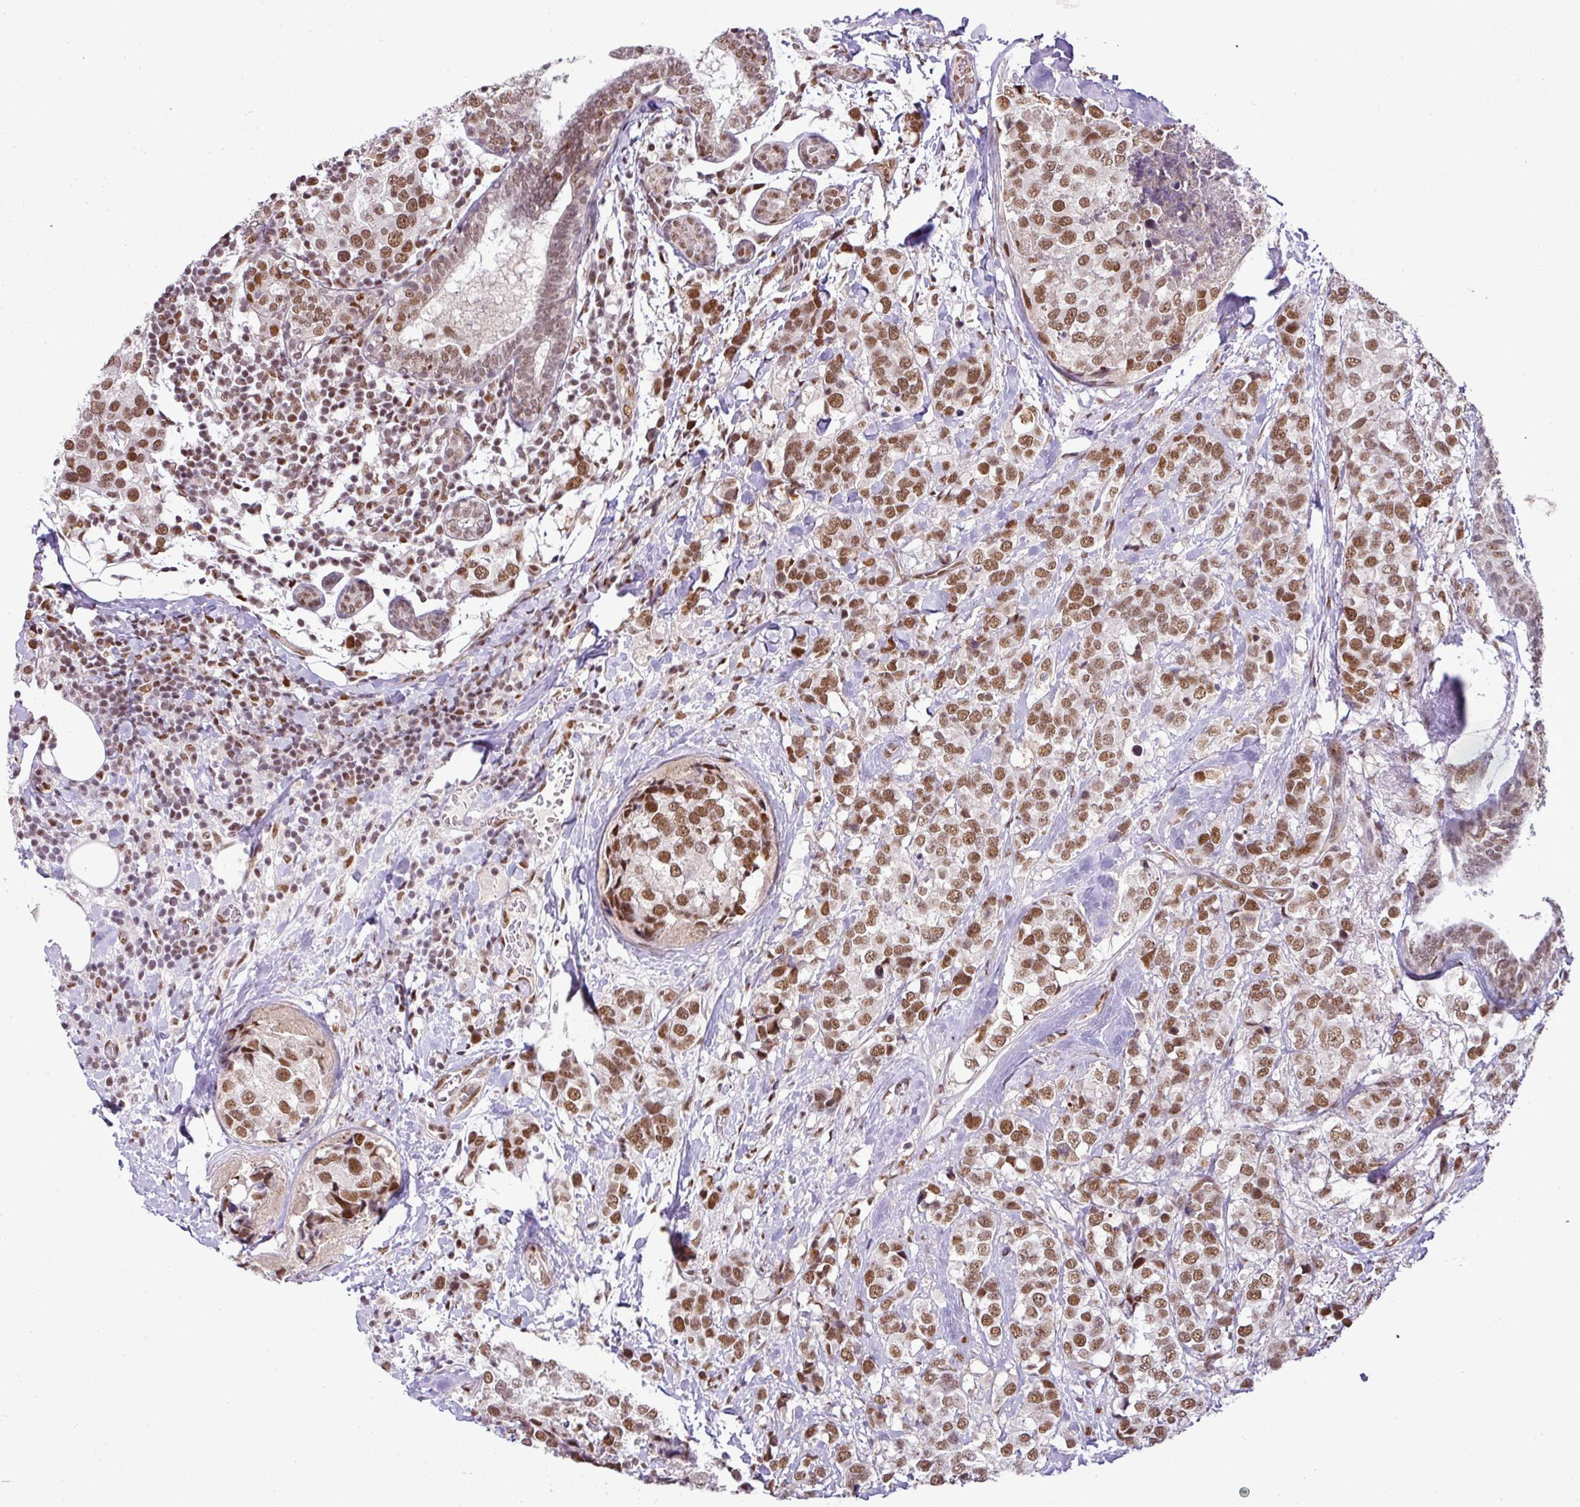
{"staining": {"intensity": "moderate", "quantity": ">75%", "location": "nuclear"}, "tissue": "breast cancer", "cell_type": "Tumor cells", "image_type": "cancer", "snomed": [{"axis": "morphology", "description": "Lobular carcinoma"}, {"axis": "topography", "description": "Breast"}], "caption": "Protein expression by IHC demonstrates moderate nuclear staining in approximately >75% of tumor cells in breast lobular carcinoma.", "gene": "PGAP4", "patient": {"sex": "female", "age": 59}}